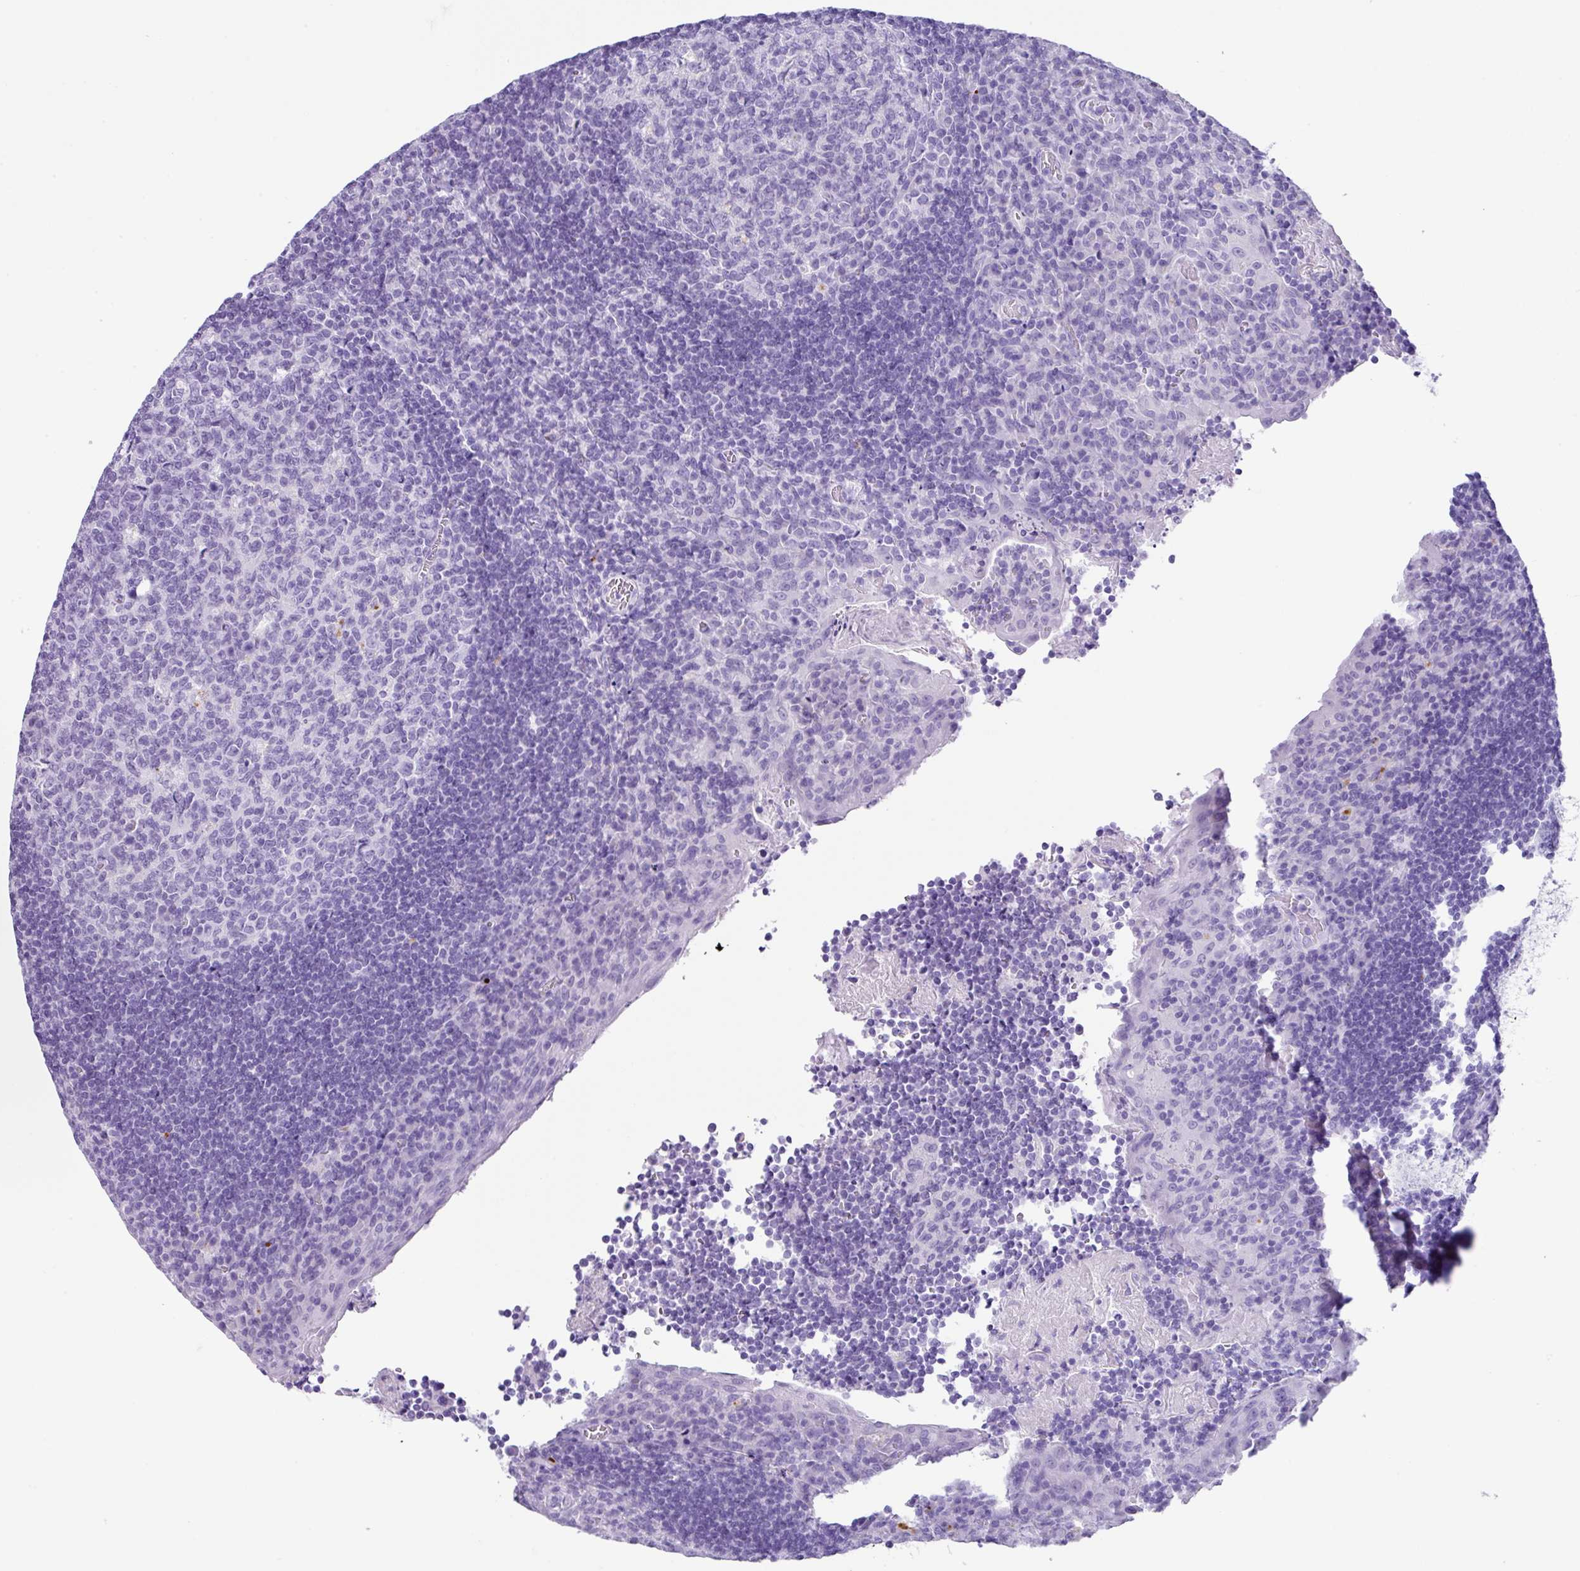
{"staining": {"intensity": "negative", "quantity": "none", "location": "none"}, "tissue": "tonsil", "cell_type": "Germinal center cells", "image_type": "normal", "snomed": [{"axis": "morphology", "description": "Normal tissue, NOS"}, {"axis": "topography", "description": "Tonsil"}], "caption": "Immunohistochemistry photomicrograph of unremarkable tonsil: human tonsil stained with DAB exhibits no significant protein positivity in germinal center cells. (Stains: DAB (3,3'-diaminobenzidine) IHC with hematoxylin counter stain, Microscopy: brightfield microscopy at high magnification).", "gene": "ZG16", "patient": {"sex": "male", "age": 17}}